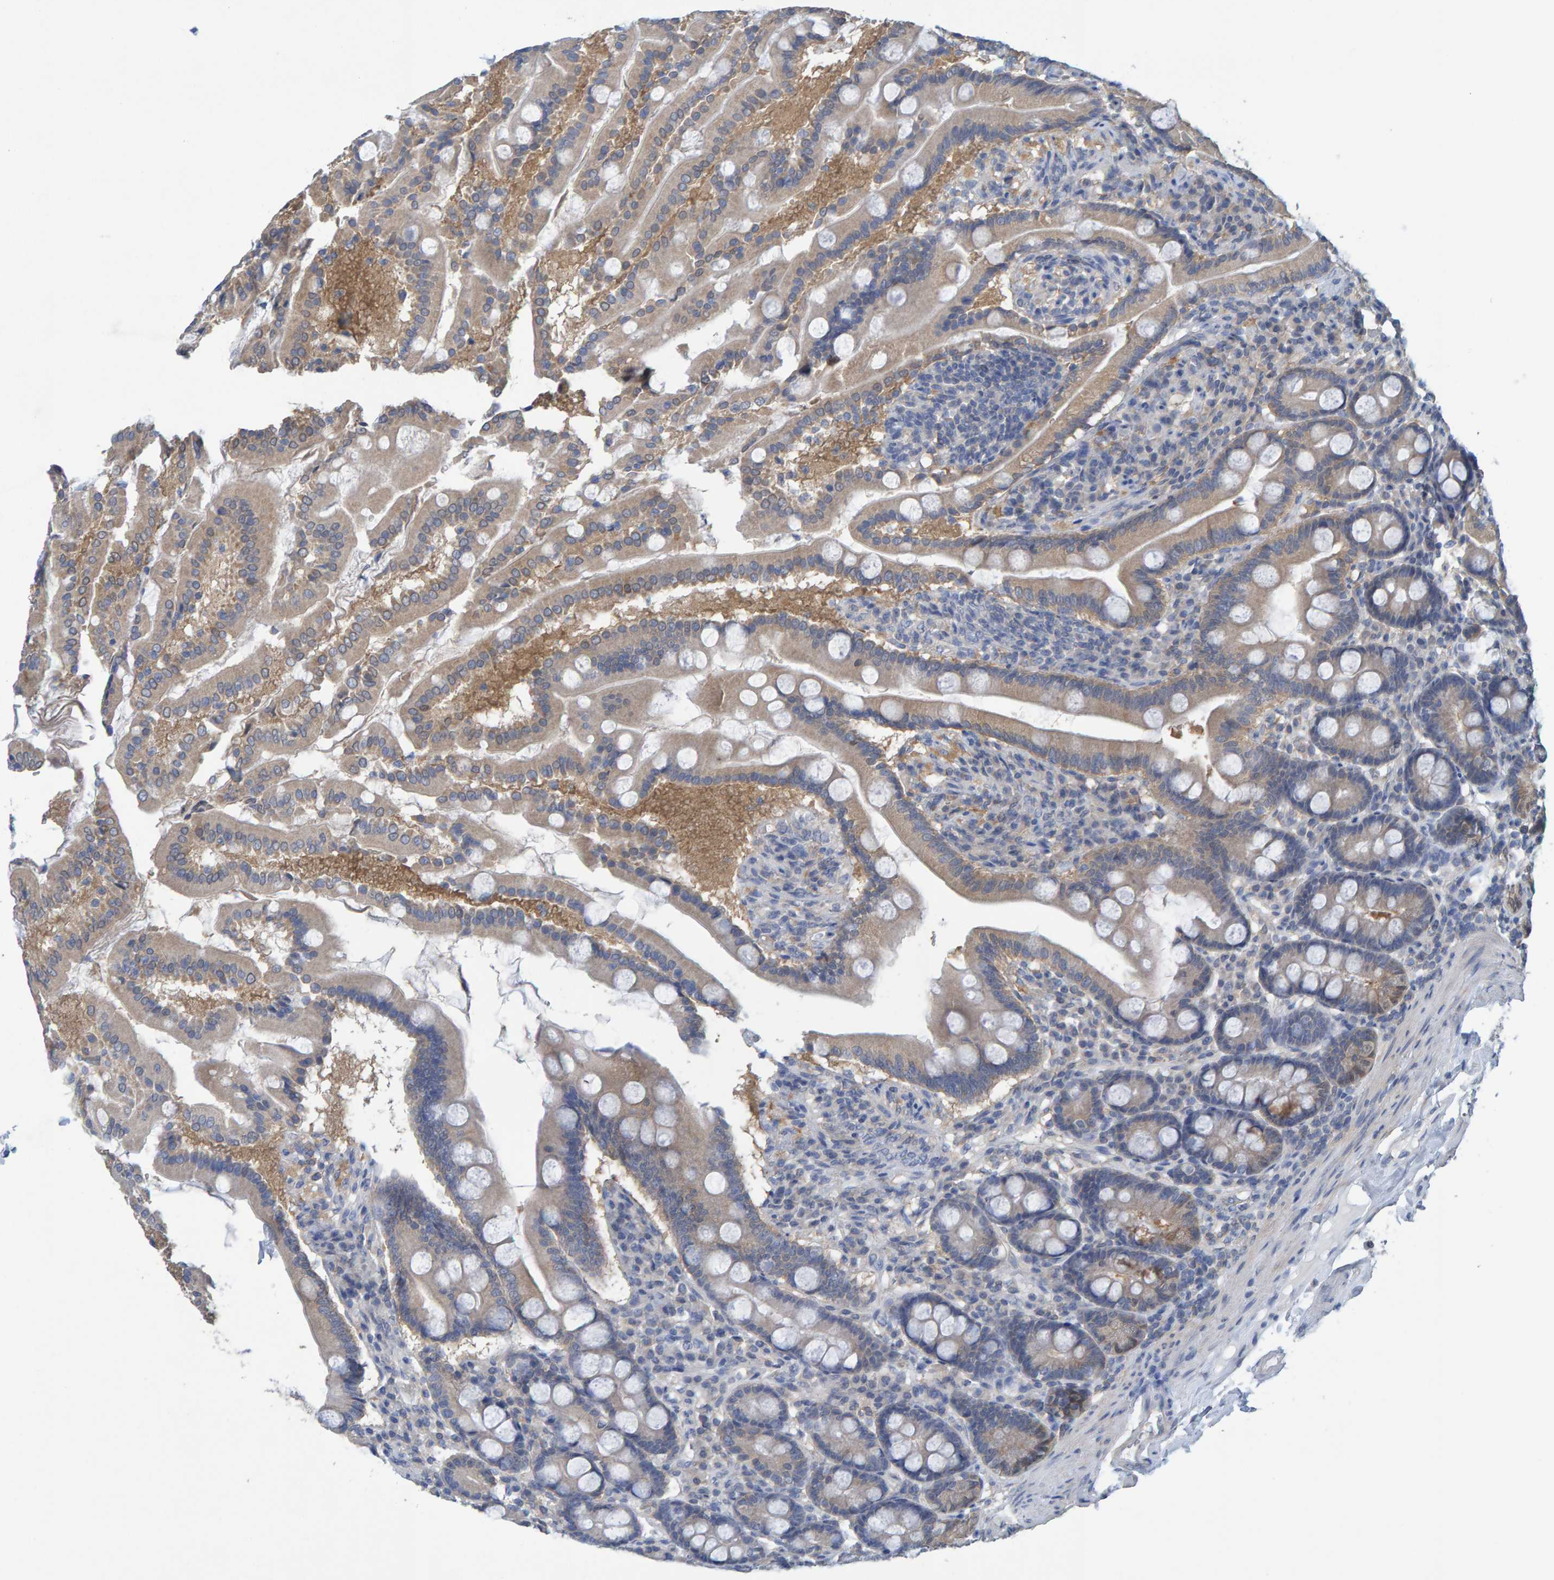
{"staining": {"intensity": "weak", "quantity": ">75%", "location": "cytoplasmic/membranous"}, "tissue": "duodenum", "cell_type": "Glandular cells", "image_type": "normal", "snomed": [{"axis": "morphology", "description": "Normal tissue, NOS"}, {"axis": "topography", "description": "Duodenum"}], "caption": "Immunohistochemical staining of benign human duodenum demonstrates >75% levels of weak cytoplasmic/membranous protein staining in approximately >75% of glandular cells.", "gene": "ALAD", "patient": {"sex": "male", "age": 50}}